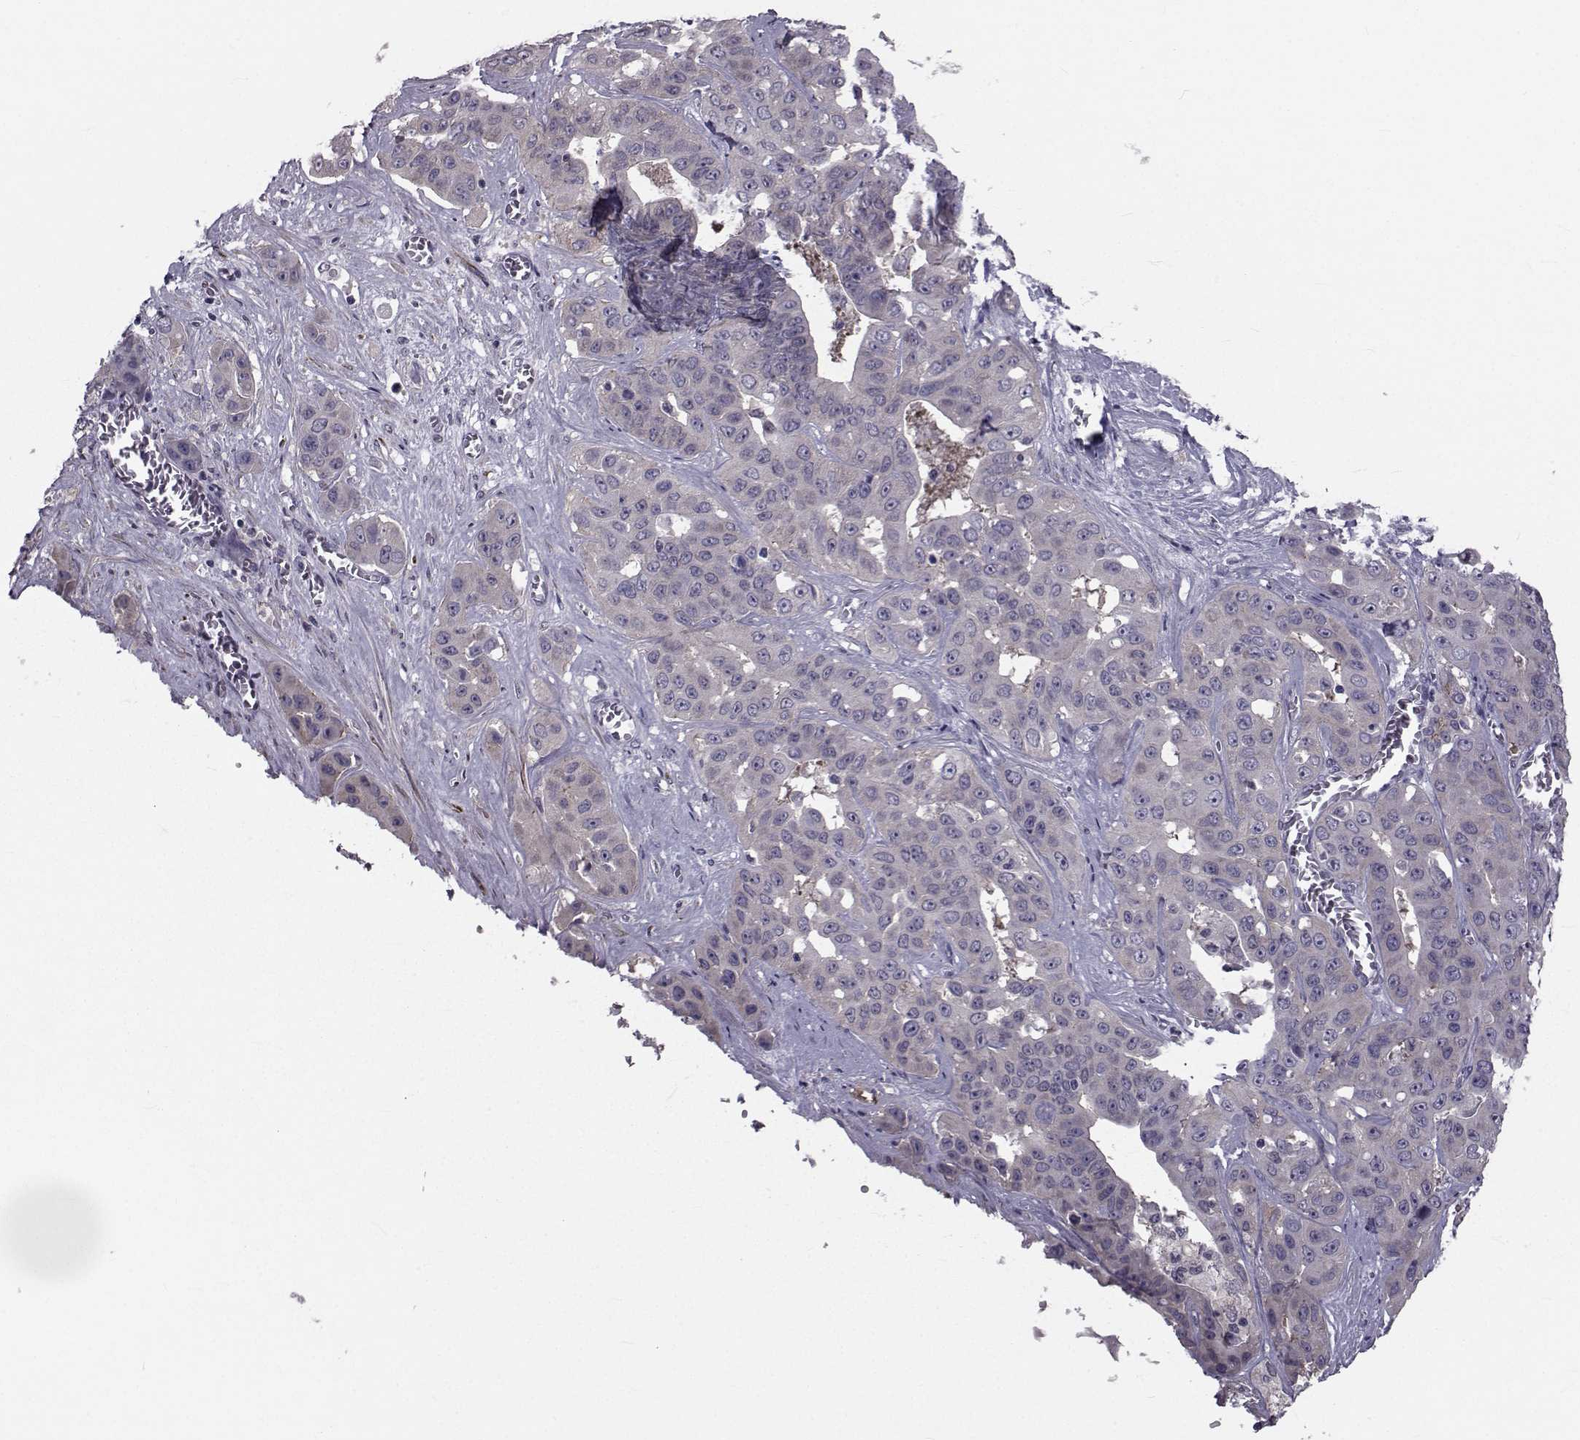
{"staining": {"intensity": "negative", "quantity": "none", "location": "none"}, "tissue": "liver cancer", "cell_type": "Tumor cells", "image_type": "cancer", "snomed": [{"axis": "morphology", "description": "Cholangiocarcinoma"}, {"axis": "topography", "description": "Liver"}], "caption": "Protein analysis of liver cancer reveals no significant staining in tumor cells. The staining was performed using DAB (3,3'-diaminobenzidine) to visualize the protein expression in brown, while the nuclei were stained in blue with hematoxylin (Magnification: 20x).", "gene": "SLC30A10", "patient": {"sex": "female", "age": 52}}